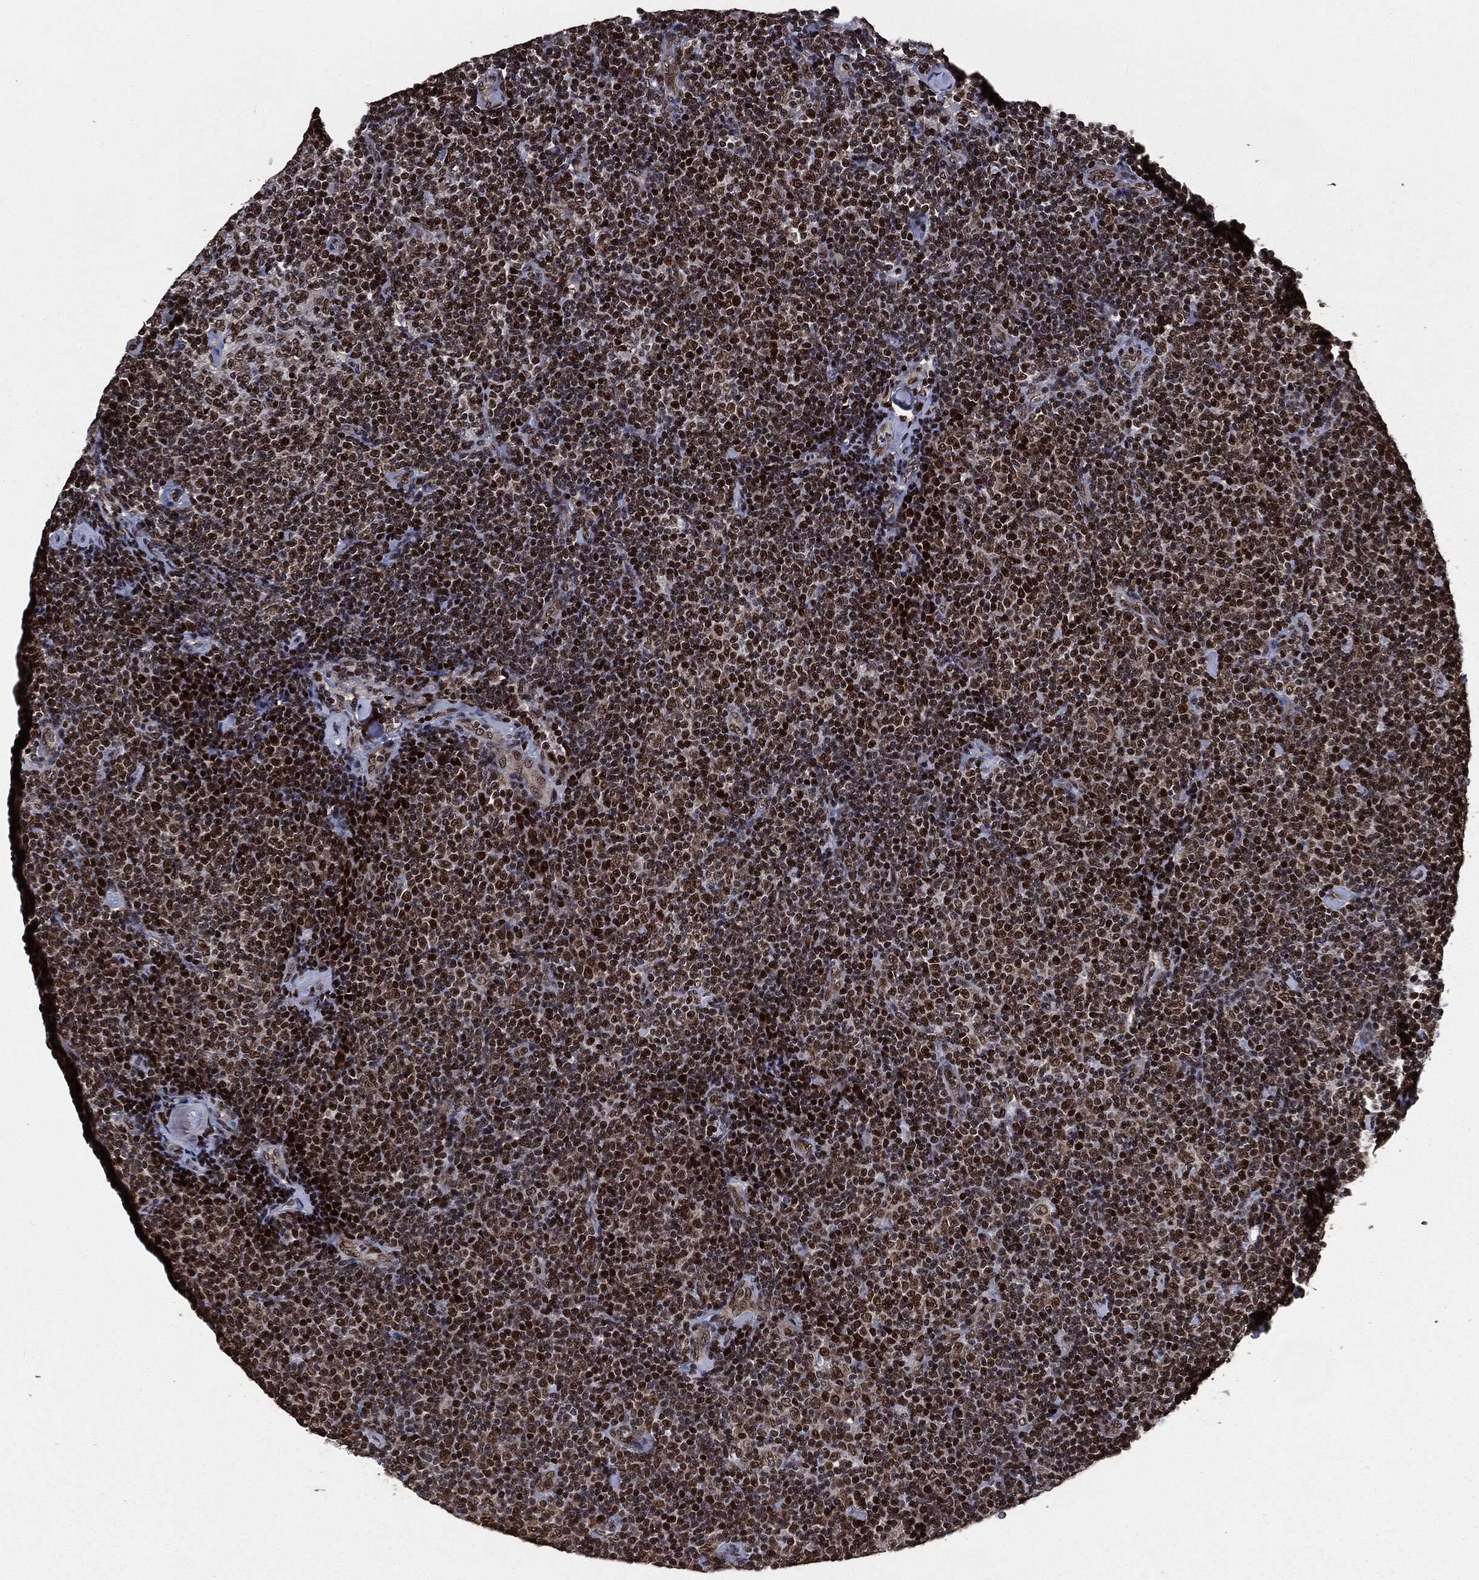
{"staining": {"intensity": "strong", "quantity": ">75%", "location": "nuclear"}, "tissue": "lymphoma", "cell_type": "Tumor cells", "image_type": "cancer", "snomed": [{"axis": "morphology", "description": "Malignant lymphoma, non-Hodgkin's type, Low grade"}, {"axis": "topography", "description": "Lymph node"}], "caption": "An image showing strong nuclear positivity in approximately >75% of tumor cells in malignant lymphoma, non-Hodgkin's type (low-grade), as visualized by brown immunohistochemical staining.", "gene": "DVL2", "patient": {"sex": "male", "age": 81}}